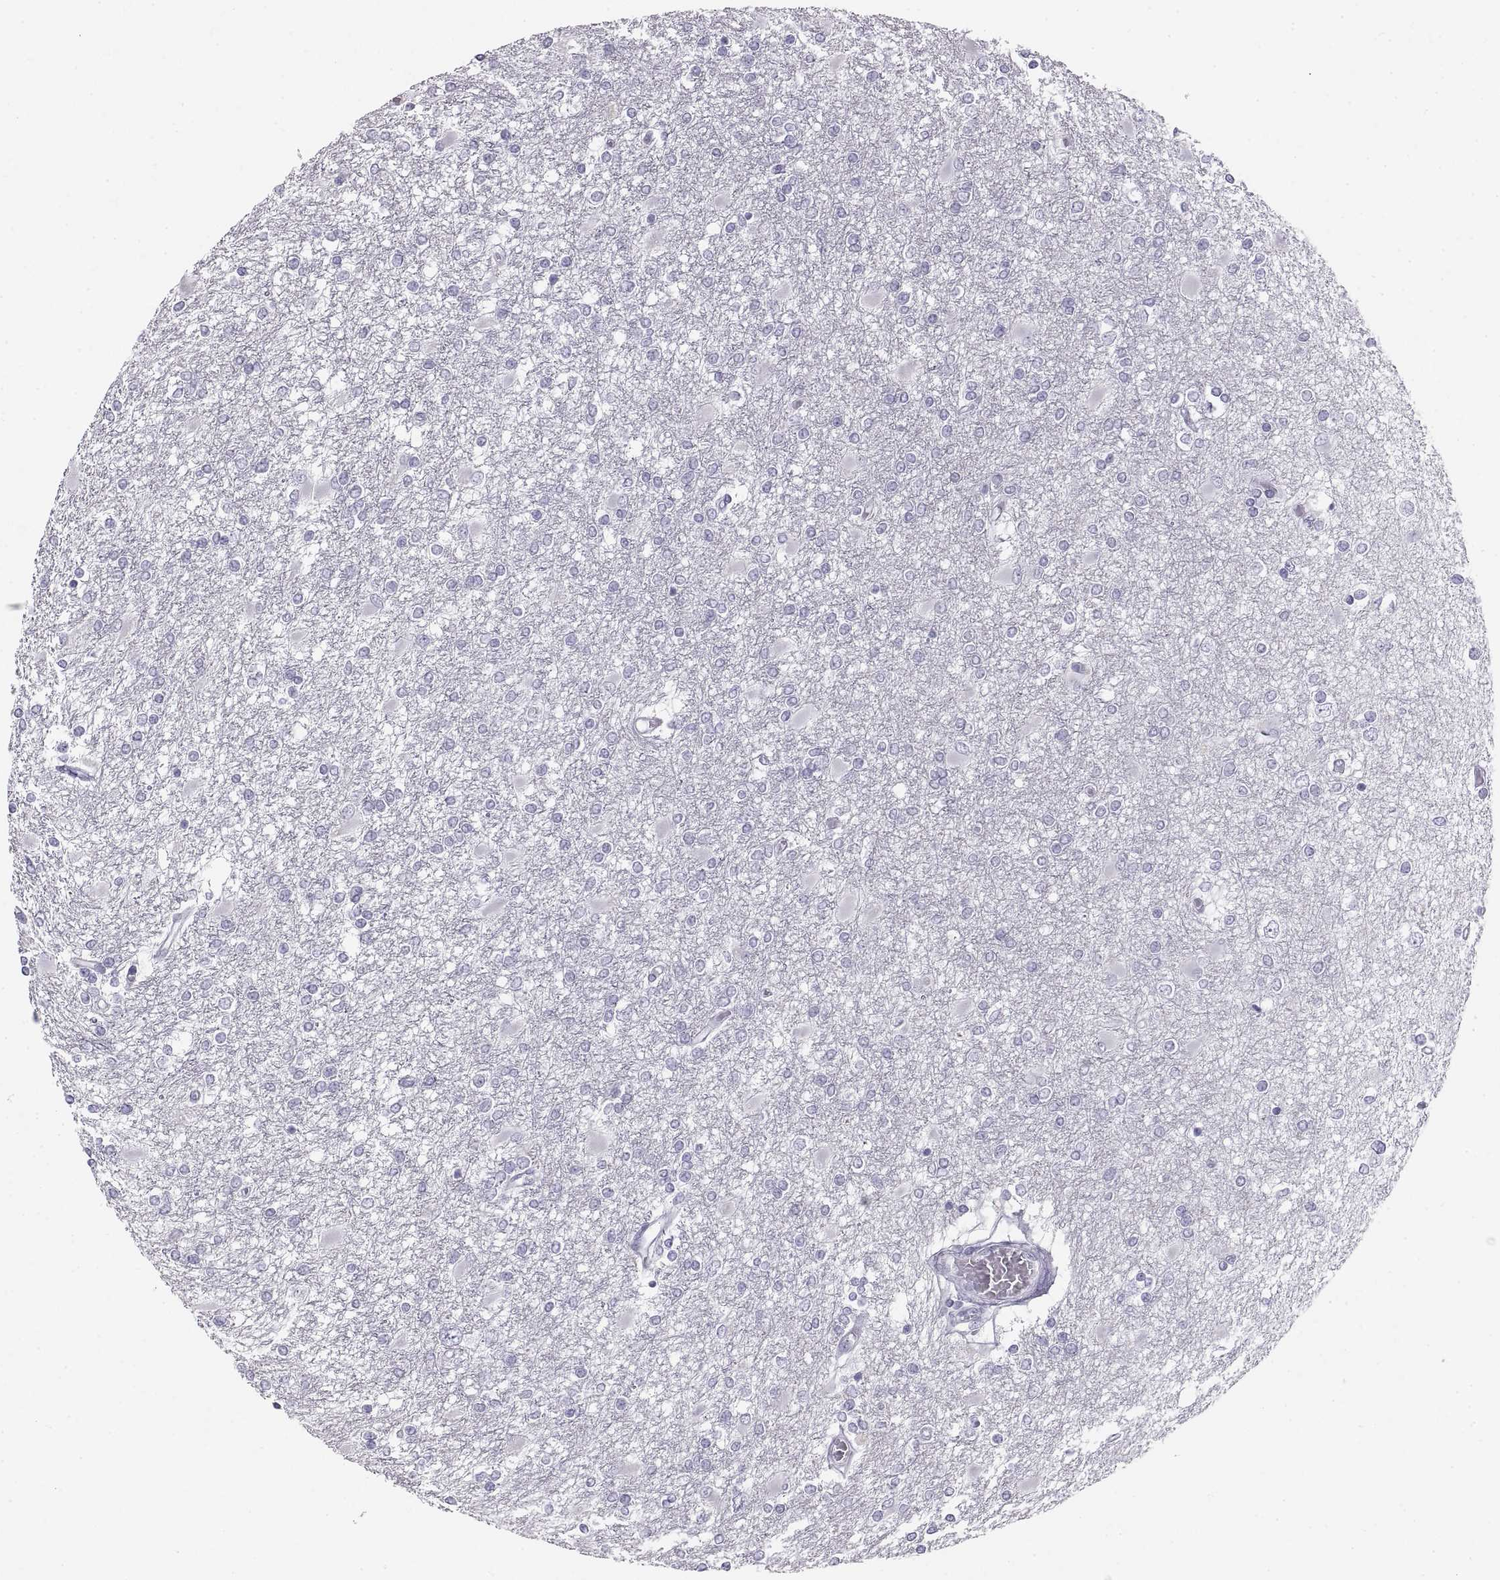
{"staining": {"intensity": "negative", "quantity": "none", "location": "none"}, "tissue": "glioma", "cell_type": "Tumor cells", "image_type": "cancer", "snomed": [{"axis": "morphology", "description": "Glioma, malignant, High grade"}, {"axis": "topography", "description": "Cerebral cortex"}], "caption": "The image displays no staining of tumor cells in malignant glioma (high-grade). Brightfield microscopy of IHC stained with DAB (3,3'-diaminobenzidine) (brown) and hematoxylin (blue), captured at high magnification.", "gene": "SEMG1", "patient": {"sex": "male", "age": 79}}